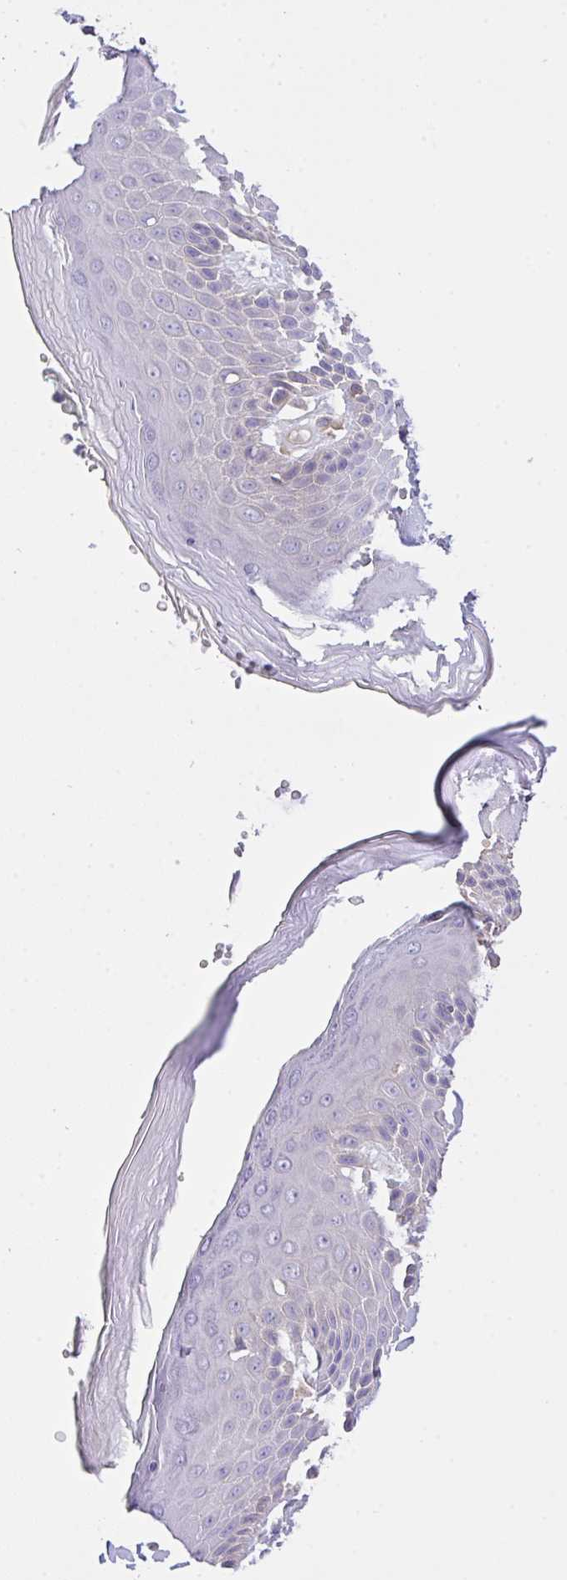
{"staining": {"intensity": "moderate", "quantity": "<25%", "location": "cytoplasmic/membranous"}, "tissue": "skin", "cell_type": "Epidermal cells", "image_type": "normal", "snomed": [{"axis": "morphology", "description": "Normal tissue, NOS"}, {"axis": "topography", "description": "Peripheral nerve tissue"}], "caption": "Protein expression by immunohistochemistry (IHC) demonstrates moderate cytoplasmic/membranous staining in about <25% of epidermal cells in unremarkable skin.", "gene": "ZNF581", "patient": {"sex": "male", "age": 51}}